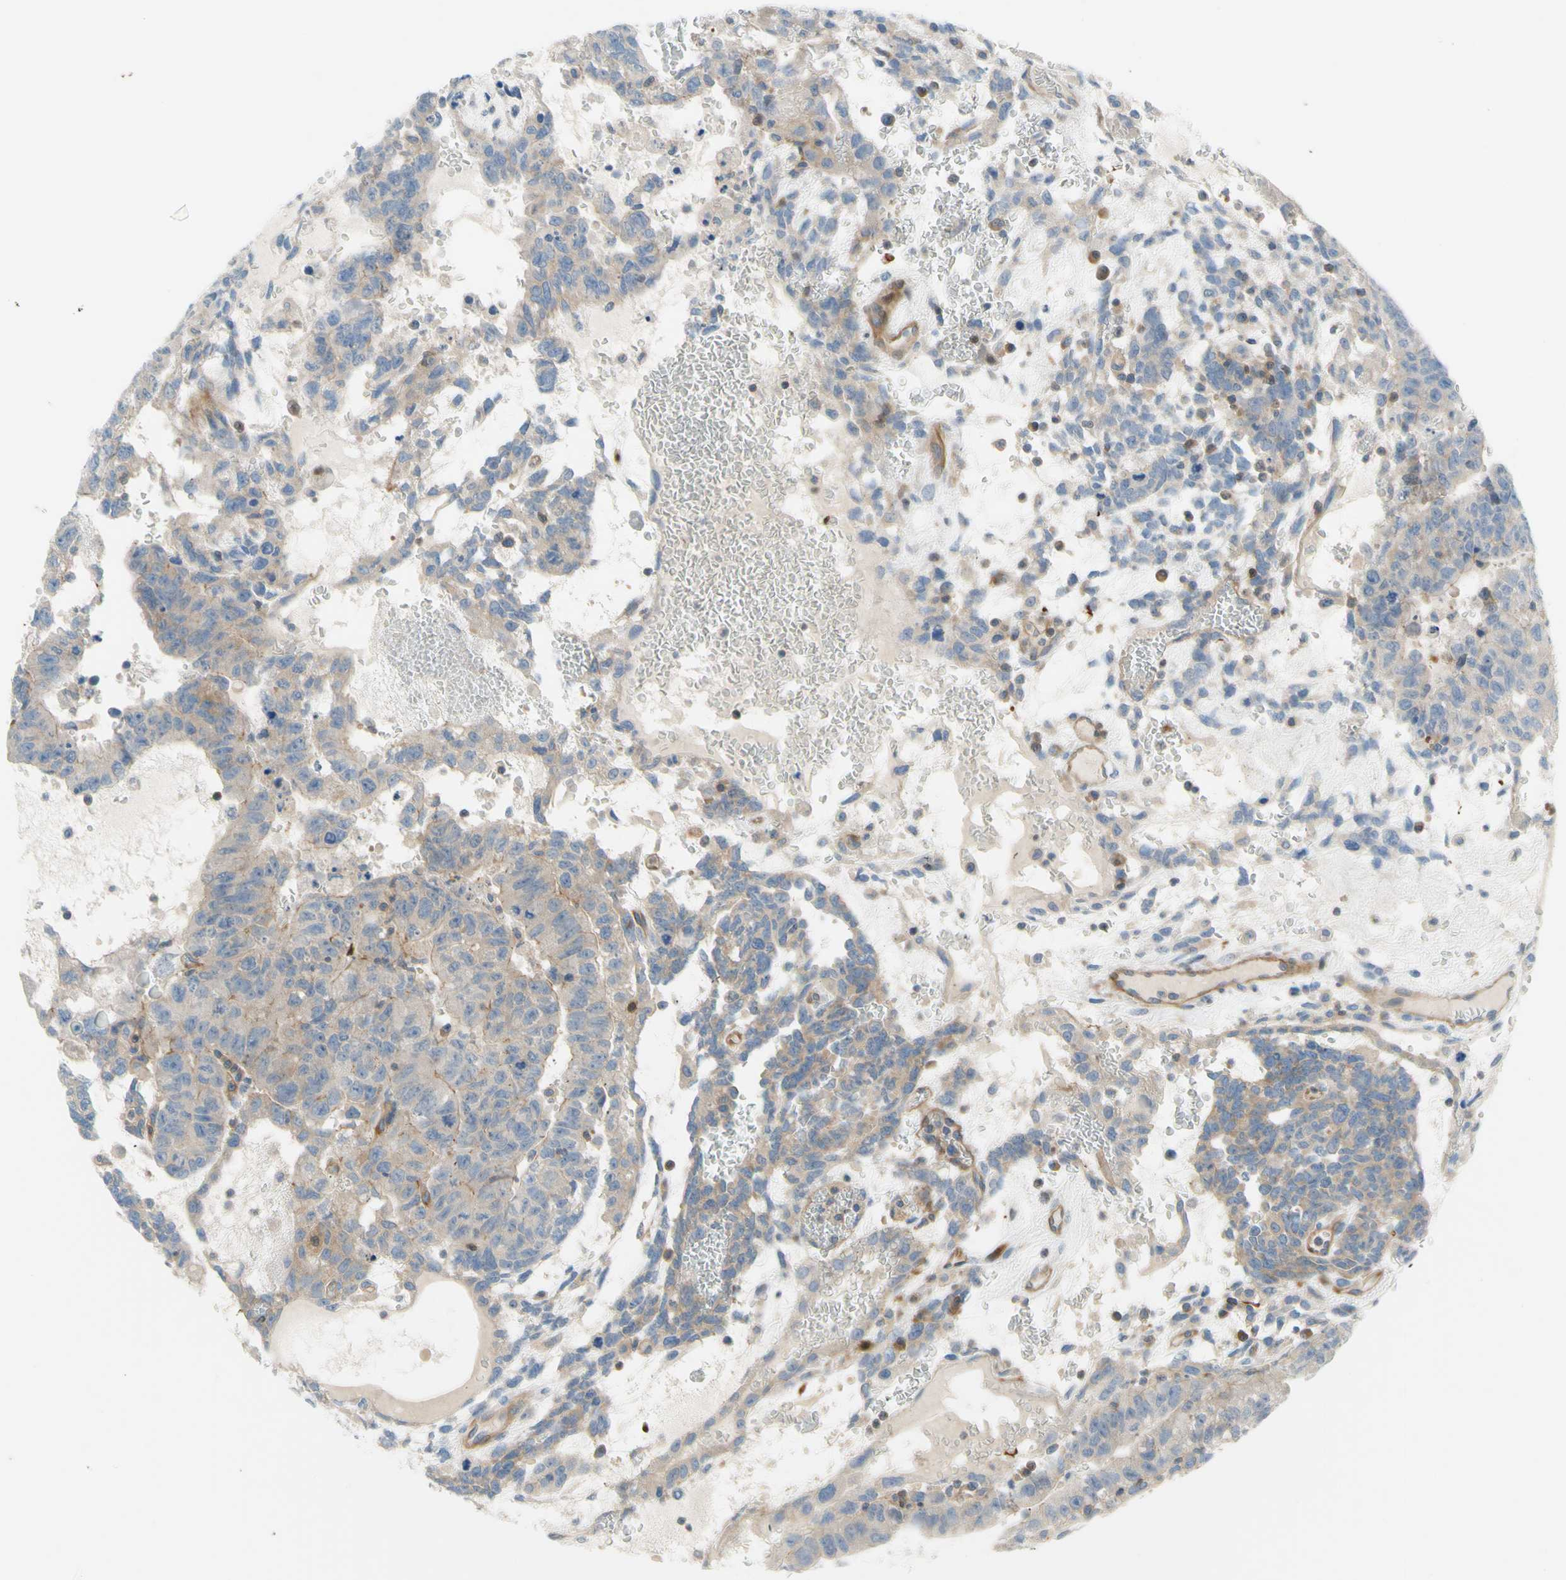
{"staining": {"intensity": "moderate", "quantity": ">75%", "location": "cytoplasmic/membranous"}, "tissue": "testis cancer", "cell_type": "Tumor cells", "image_type": "cancer", "snomed": [{"axis": "morphology", "description": "Seminoma, NOS"}, {"axis": "morphology", "description": "Carcinoma, Embryonal, NOS"}, {"axis": "topography", "description": "Testis"}], "caption": "Testis cancer stained for a protein demonstrates moderate cytoplasmic/membranous positivity in tumor cells.", "gene": "PAK2", "patient": {"sex": "male", "age": 52}}